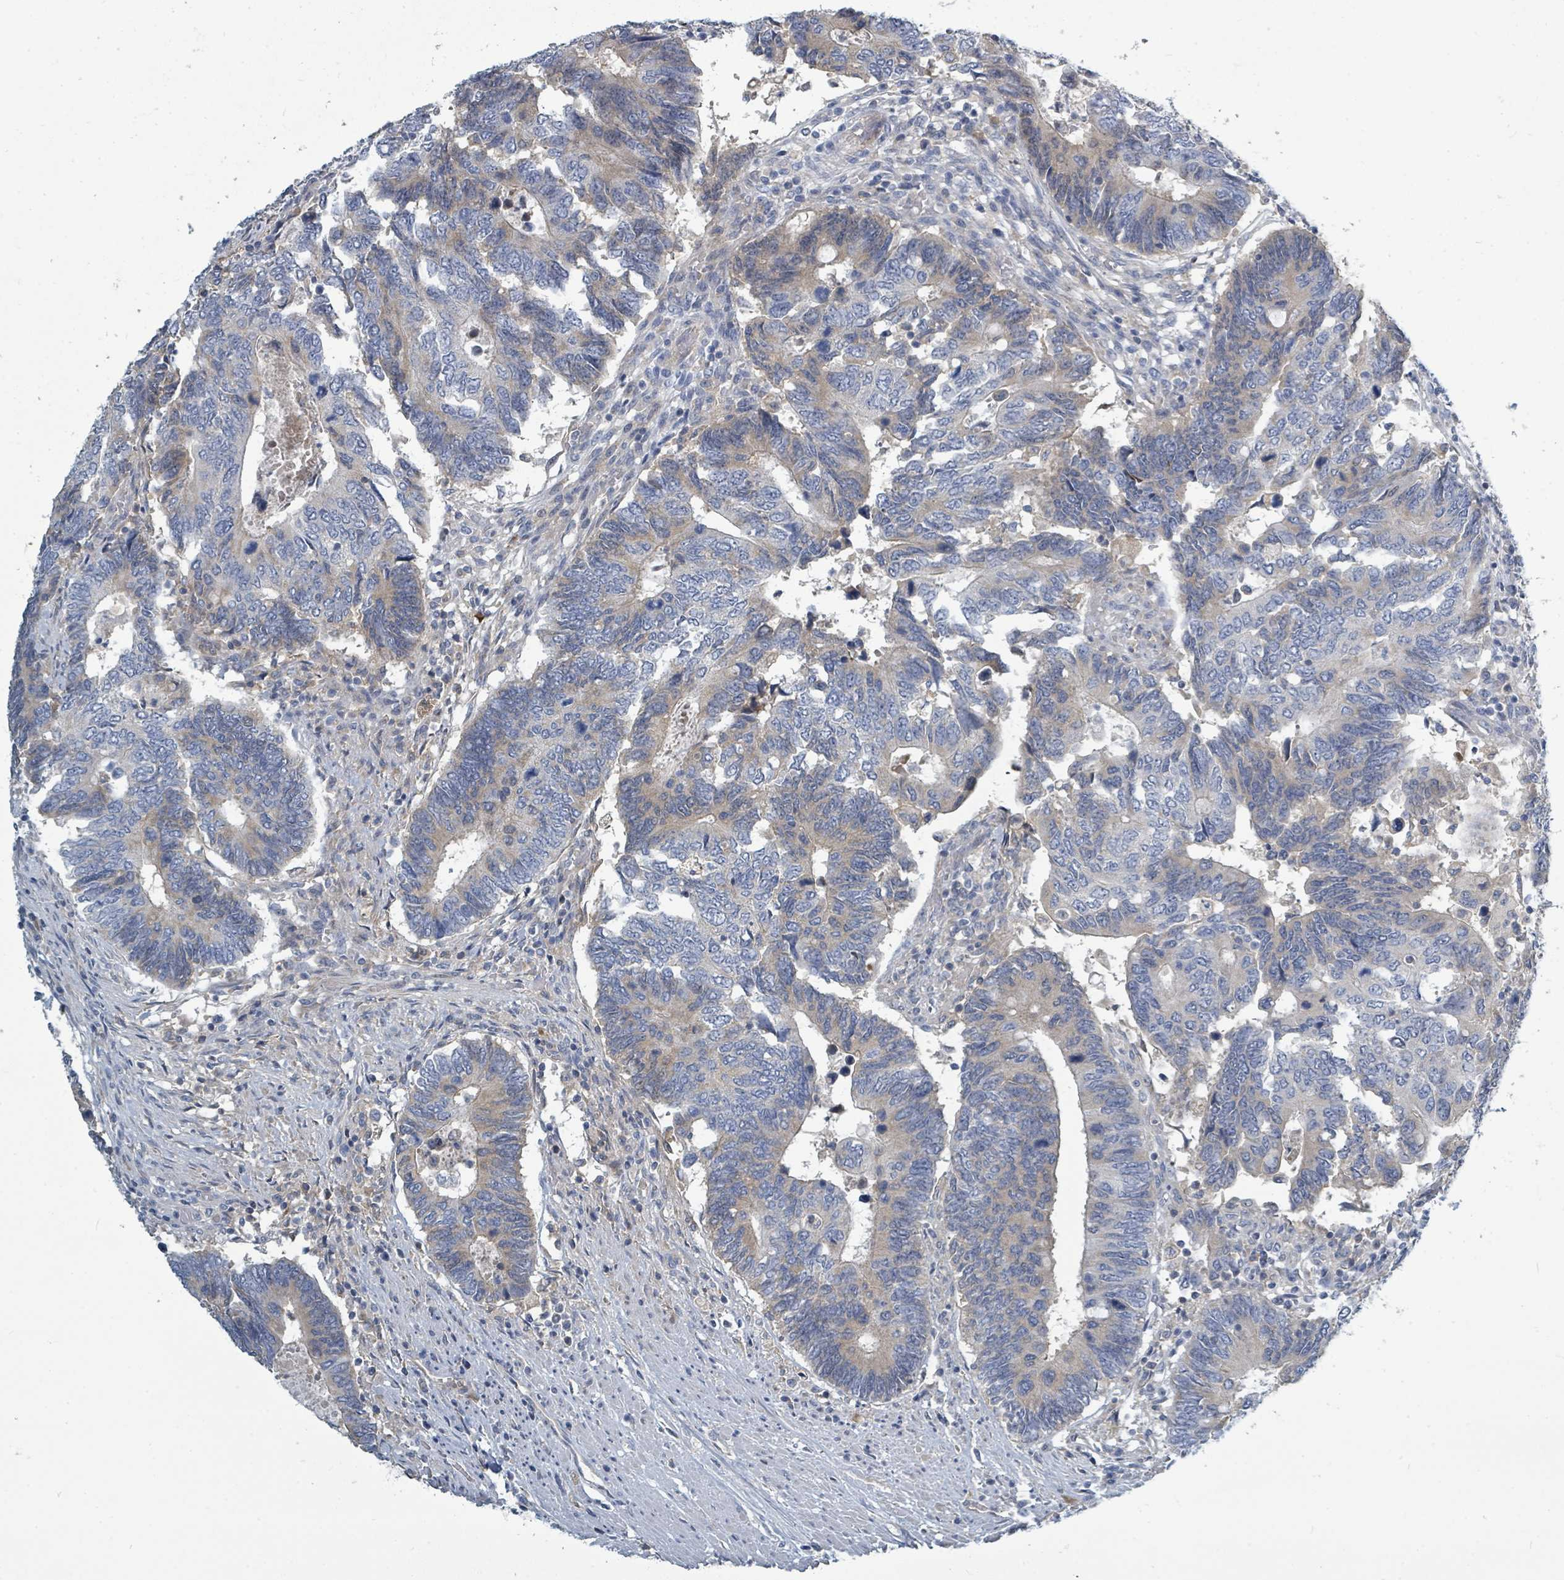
{"staining": {"intensity": "negative", "quantity": "none", "location": "none"}, "tissue": "colorectal cancer", "cell_type": "Tumor cells", "image_type": "cancer", "snomed": [{"axis": "morphology", "description": "Adenocarcinoma, NOS"}, {"axis": "topography", "description": "Colon"}], "caption": "IHC micrograph of neoplastic tissue: colorectal cancer (adenocarcinoma) stained with DAB (3,3'-diaminobenzidine) demonstrates no significant protein expression in tumor cells. Nuclei are stained in blue.", "gene": "SLC25A23", "patient": {"sex": "male", "age": 87}}